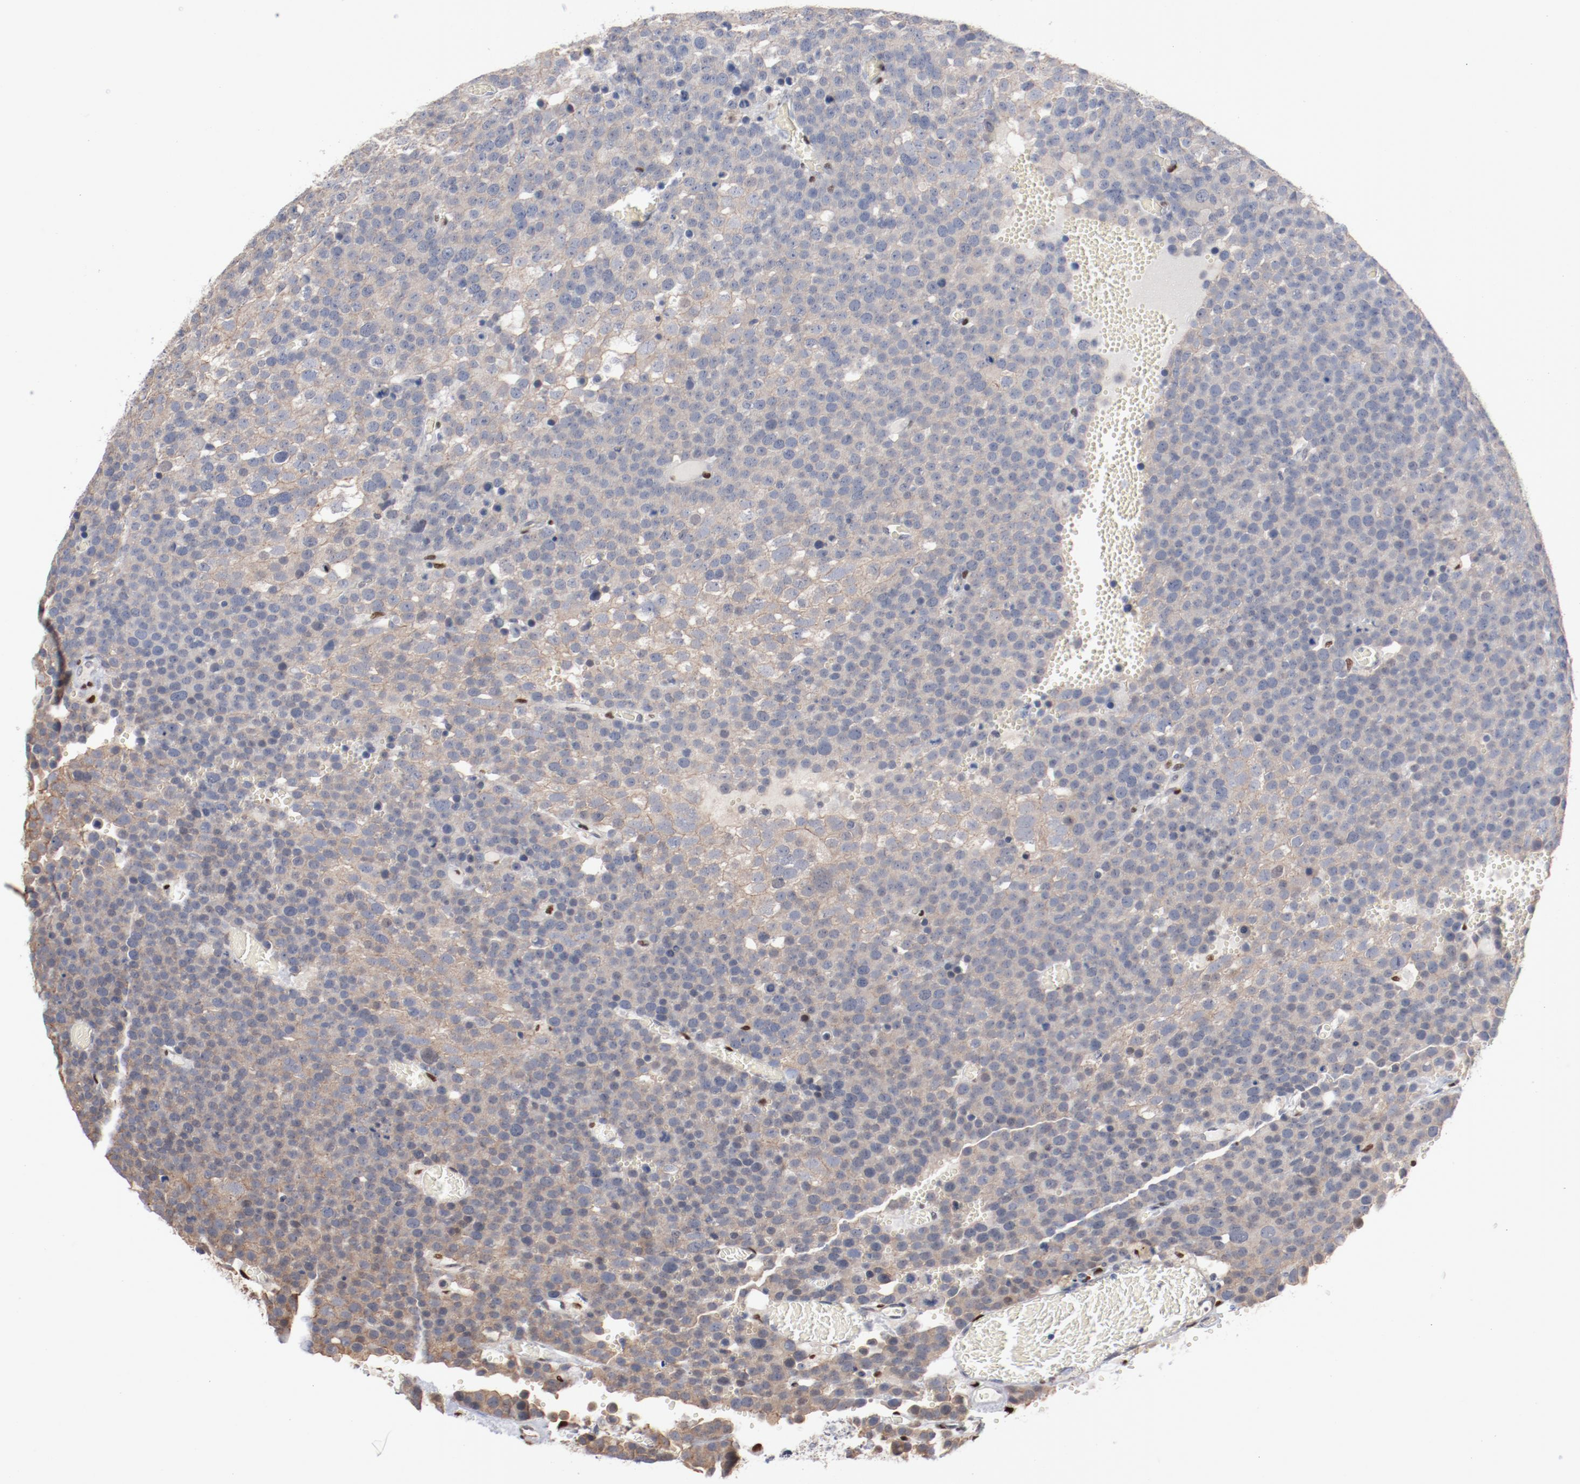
{"staining": {"intensity": "negative", "quantity": "none", "location": "none"}, "tissue": "testis cancer", "cell_type": "Tumor cells", "image_type": "cancer", "snomed": [{"axis": "morphology", "description": "Seminoma, NOS"}, {"axis": "topography", "description": "Testis"}], "caption": "DAB immunohistochemical staining of seminoma (testis) shows no significant positivity in tumor cells. (DAB (3,3'-diaminobenzidine) immunohistochemistry (IHC) visualized using brightfield microscopy, high magnification).", "gene": "ZEB2", "patient": {"sex": "male", "age": 71}}